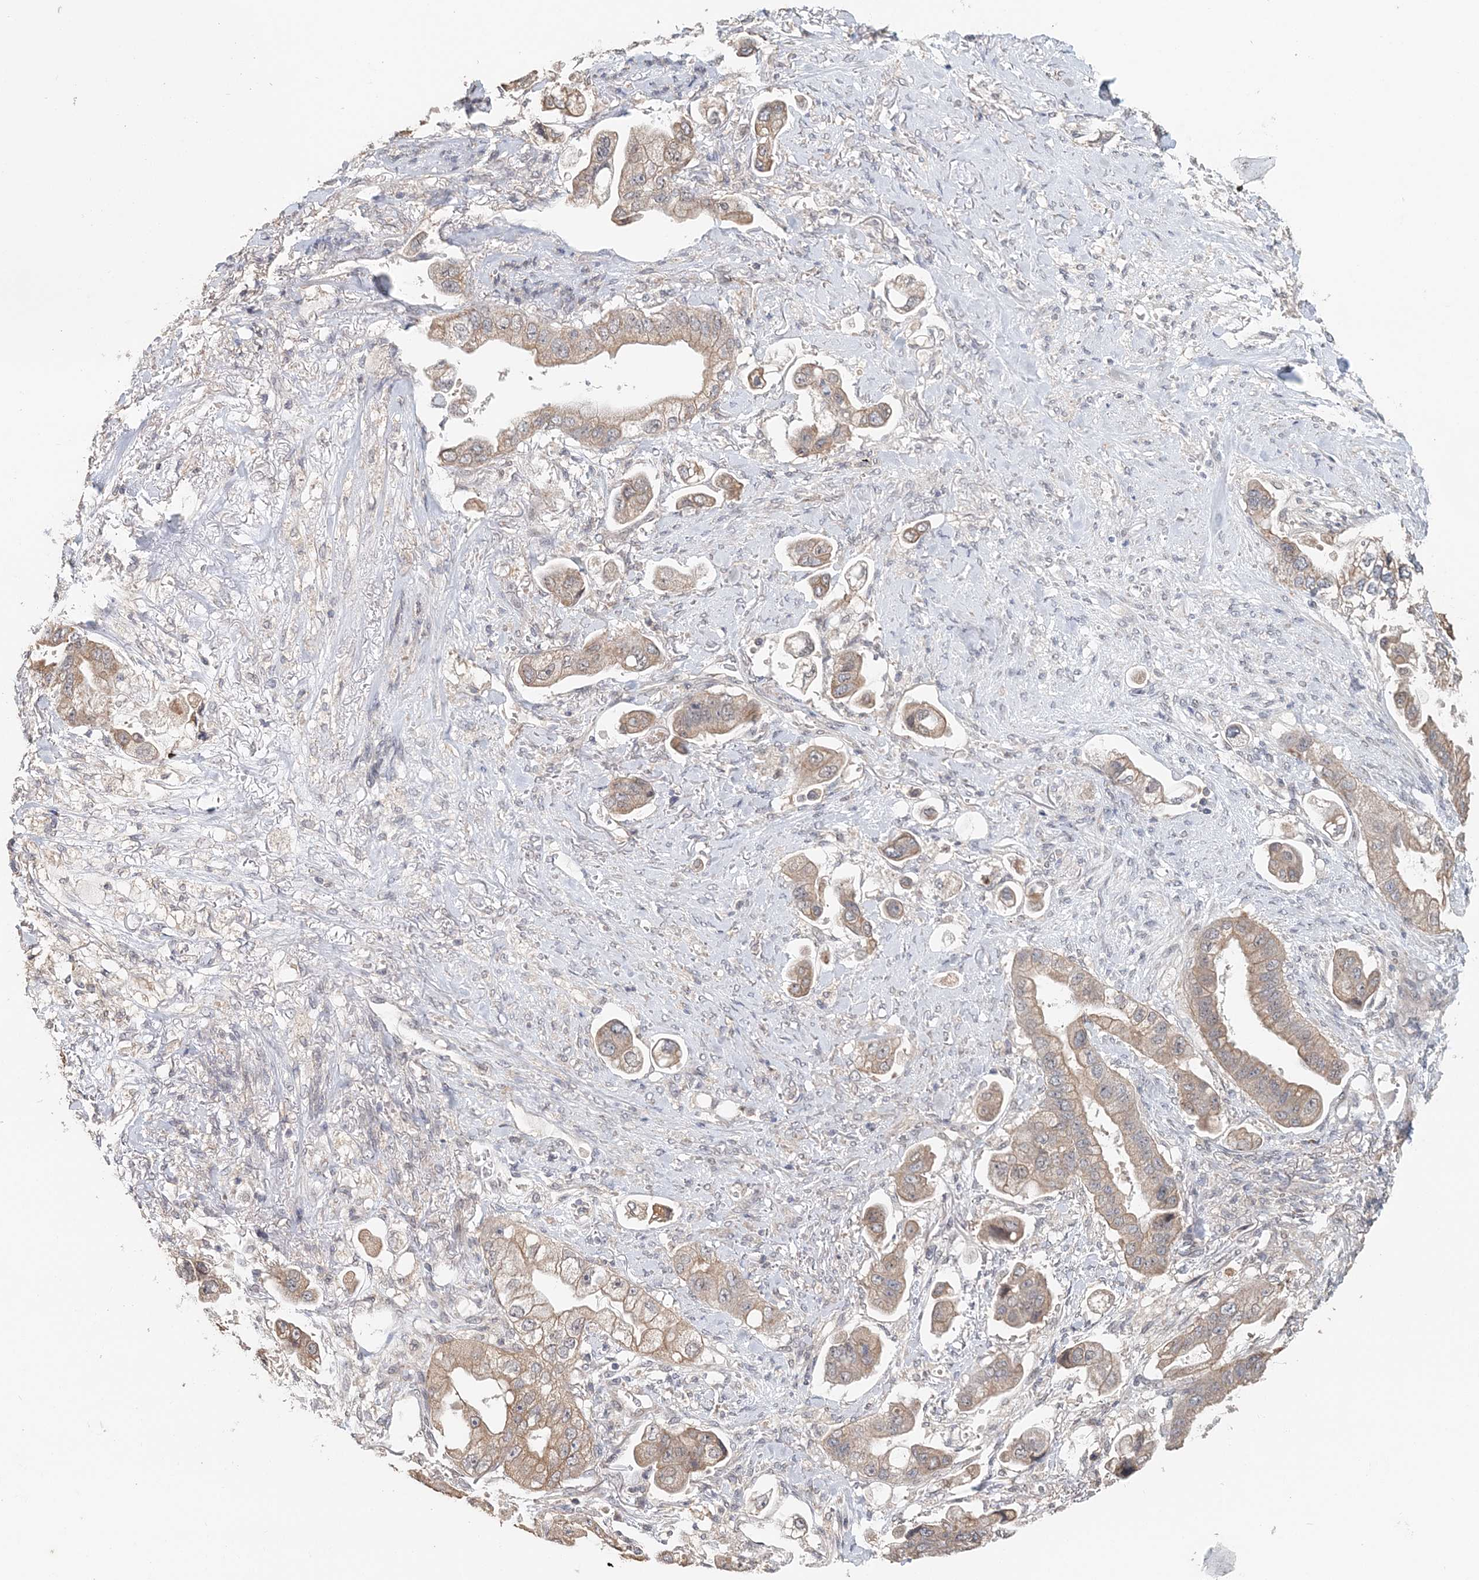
{"staining": {"intensity": "moderate", "quantity": ">75%", "location": "cytoplasmic/membranous"}, "tissue": "stomach cancer", "cell_type": "Tumor cells", "image_type": "cancer", "snomed": [{"axis": "morphology", "description": "Adenocarcinoma, NOS"}, {"axis": "topography", "description": "Stomach"}], "caption": "A medium amount of moderate cytoplasmic/membranous positivity is present in about >75% of tumor cells in stomach adenocarcinoma tissue. The staining is performed using DAB (3,3'-diaminobenzidine) brown chromogen to label protein expression. The nuclei are counter-stained blue using hematoxylin.", "gene": "FBXO38", "patient": {"sex": "male", "age": 62}}